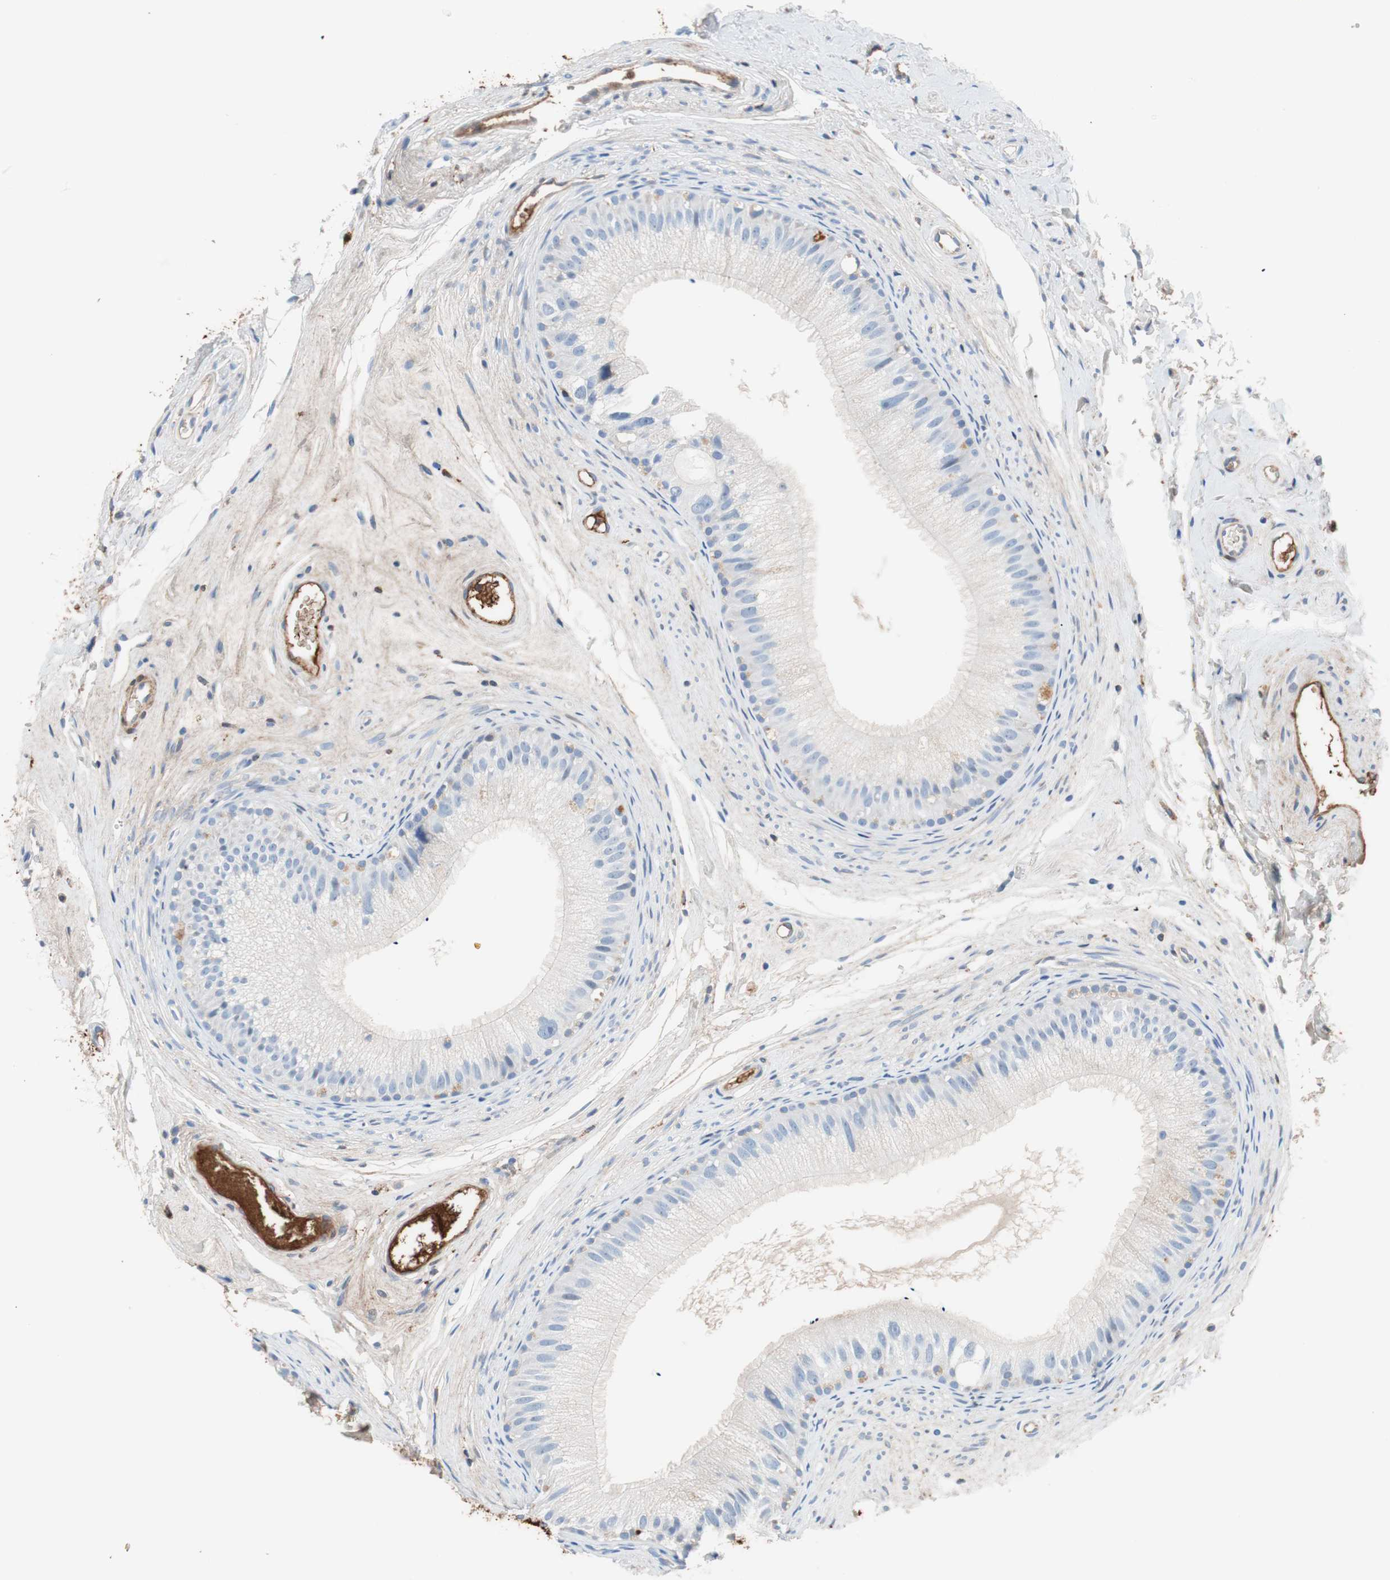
{"staining": {"intensity": "negative", "quantity": "none", "location": "none"}, "tissue": "epididymis", "cell_type": "Glandular cells", "image_type": "normal", "snomed": [{"axis": "morphology", "description": "Normal tissue, NOS"}, {"axis": "topography", "description": "Epididymis"}], "caption": "DAB (3,3'-diaminobenzidine) immunohistochemical staining of normal human epididymis displays no significant staining in glandular cells. The staining was performed using DAB (3,3'-diaminobenzidine) to visualize the protein expression in brown, while the nuclei were stained in blue with hematoxylin (Magnification: 20x).", "gene": "RBP4", "patient": {"sex": "male", "age": 56}}